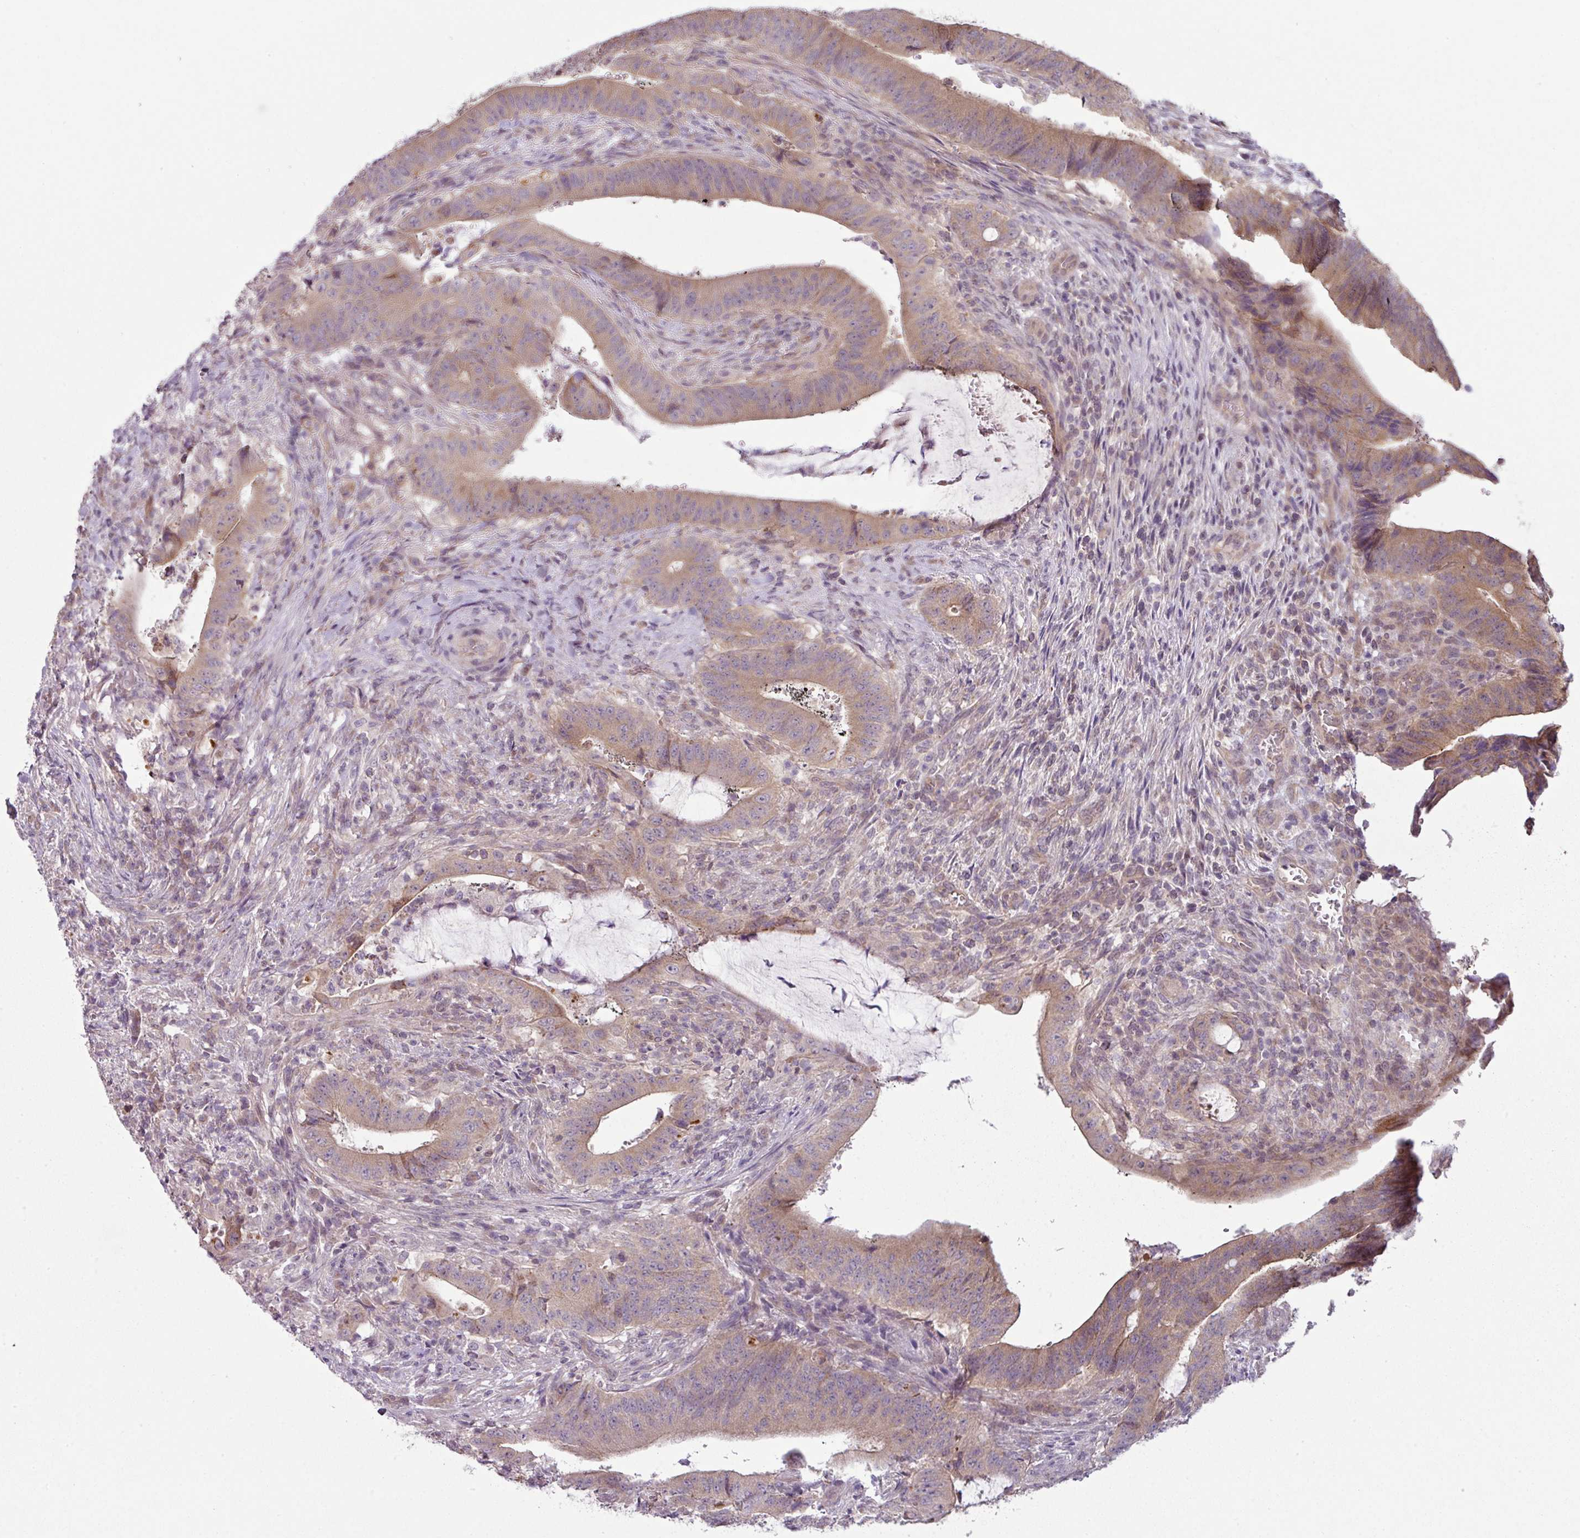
{"staining": {"intensity": "weak", "quantity": ">75%", "location": "cytoplasmic/membranous"}, "tissue": "colorectal cancer", "cell_type": "Tumor cells", "image_type": "cancer", "snomed": [{"axis": "morphology", "description": "Adenocarcinoma, NOS"}, {"axis": "topography", "description": "Colon"}], "caption": "Immunohistochemistry (IHC) staining of colorectal adenocarcinoma, which displays low levels of weak cytoplasmic/membranous staining in approximately >75% of tumor cells indicating weak cytoplasmic/membranous protein positivity. The staining was performed using DAB (3,3'-diaminobenzidine) (brown) for protein detection and nuclei were counterstained in hematoxylin (blue).", "gene": "DERPC", "patient": {"sex": "female", "age": 43}}